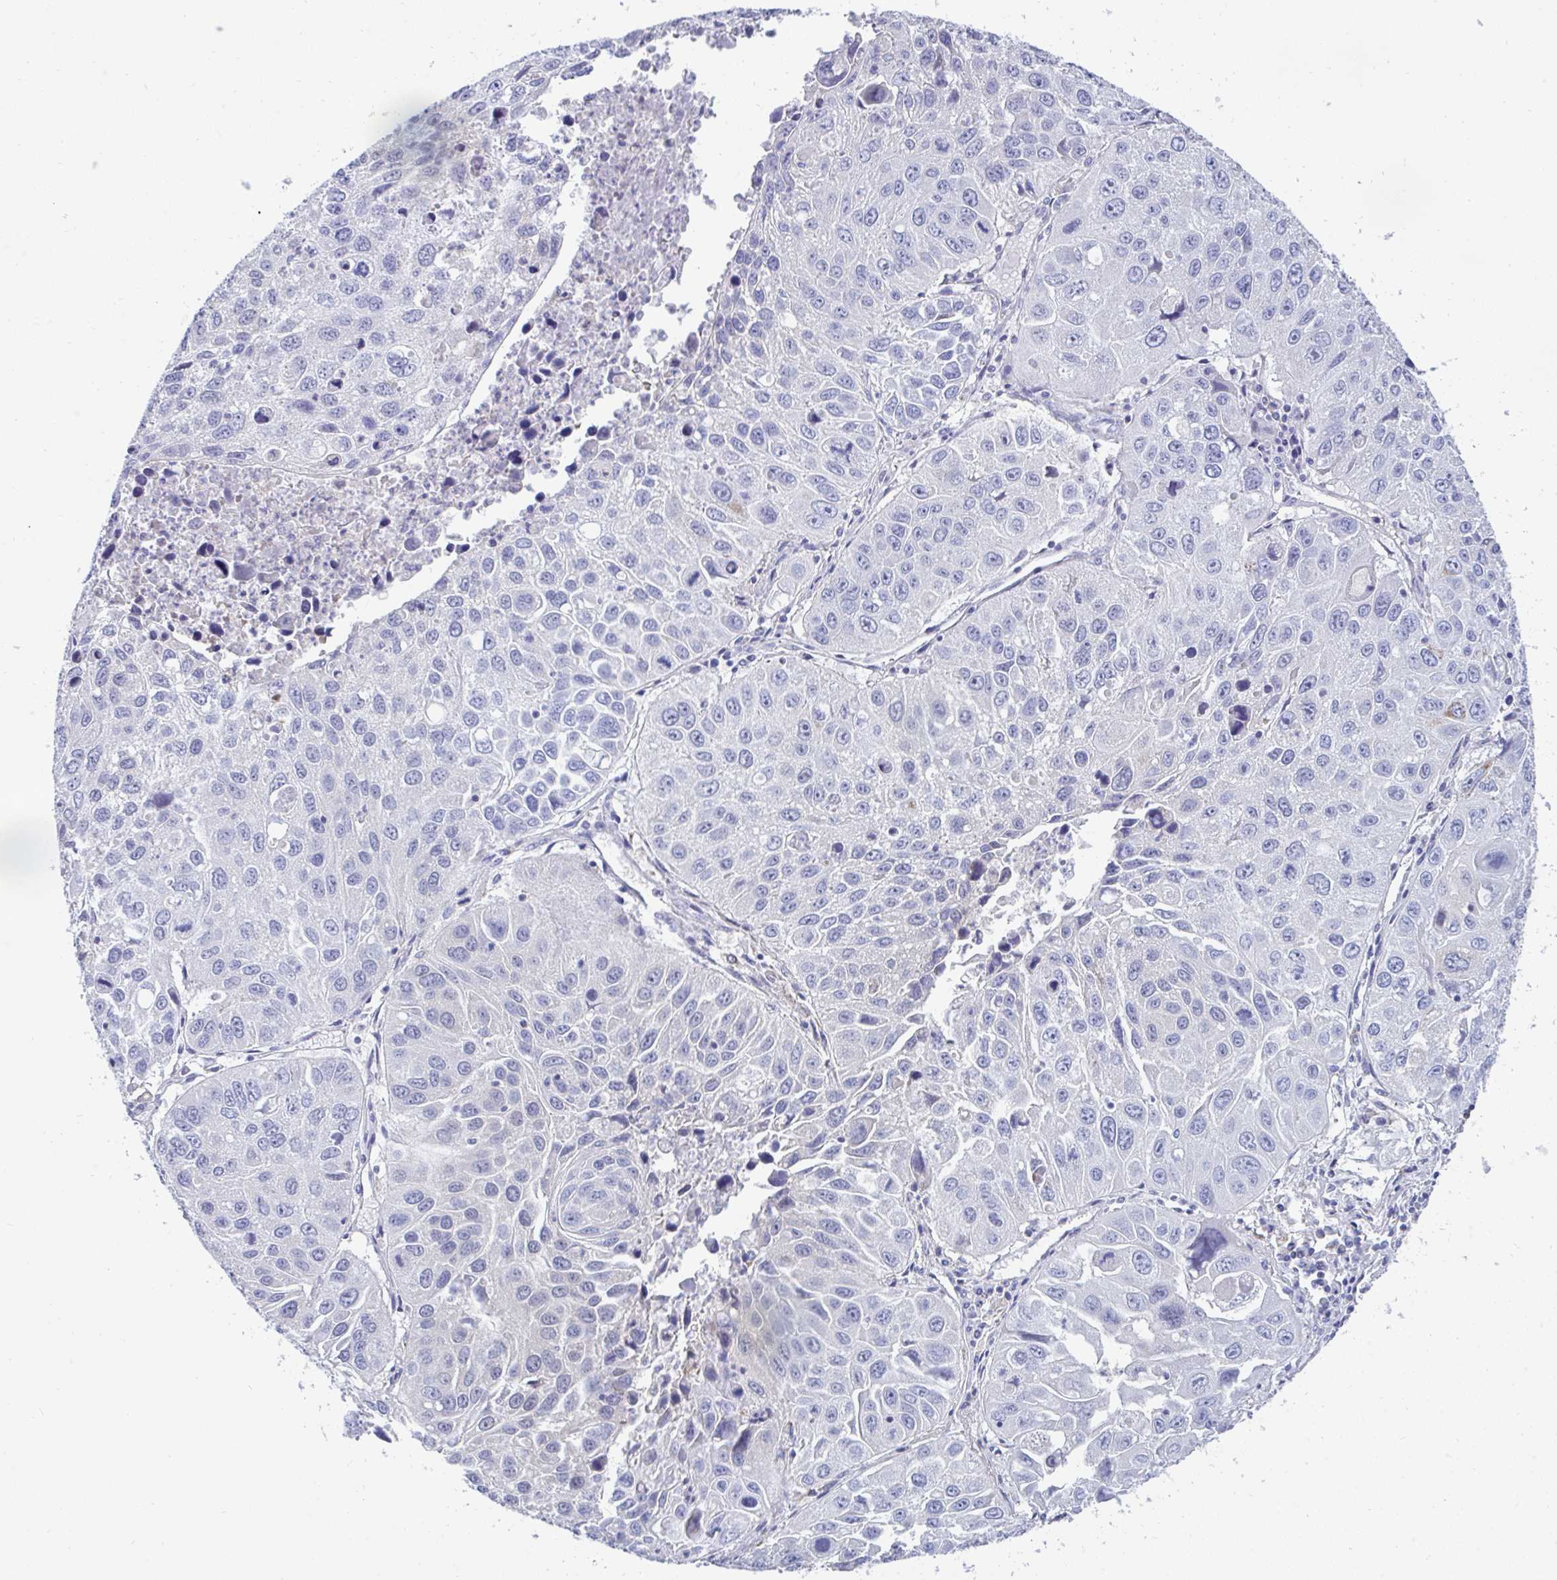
{"staining": {"intensity": "negative", "quantity": "none", "location": "none"}, "tissue": "lung cancer", "cell_type": "Tumor cells", "image_type": "cancer", "snomed": [{"axis": "morphology", "description": "Squamous cell carcinoma, NOS"}, {"axis": "topography", "description": "Lung"}], "caption": "Protein analysis of lung cancer (squamous cell carcinoma) shows no significant expression in tumor cells.", "gene": "MGAM2", "patient": {"sex": "female", "age": 61}}